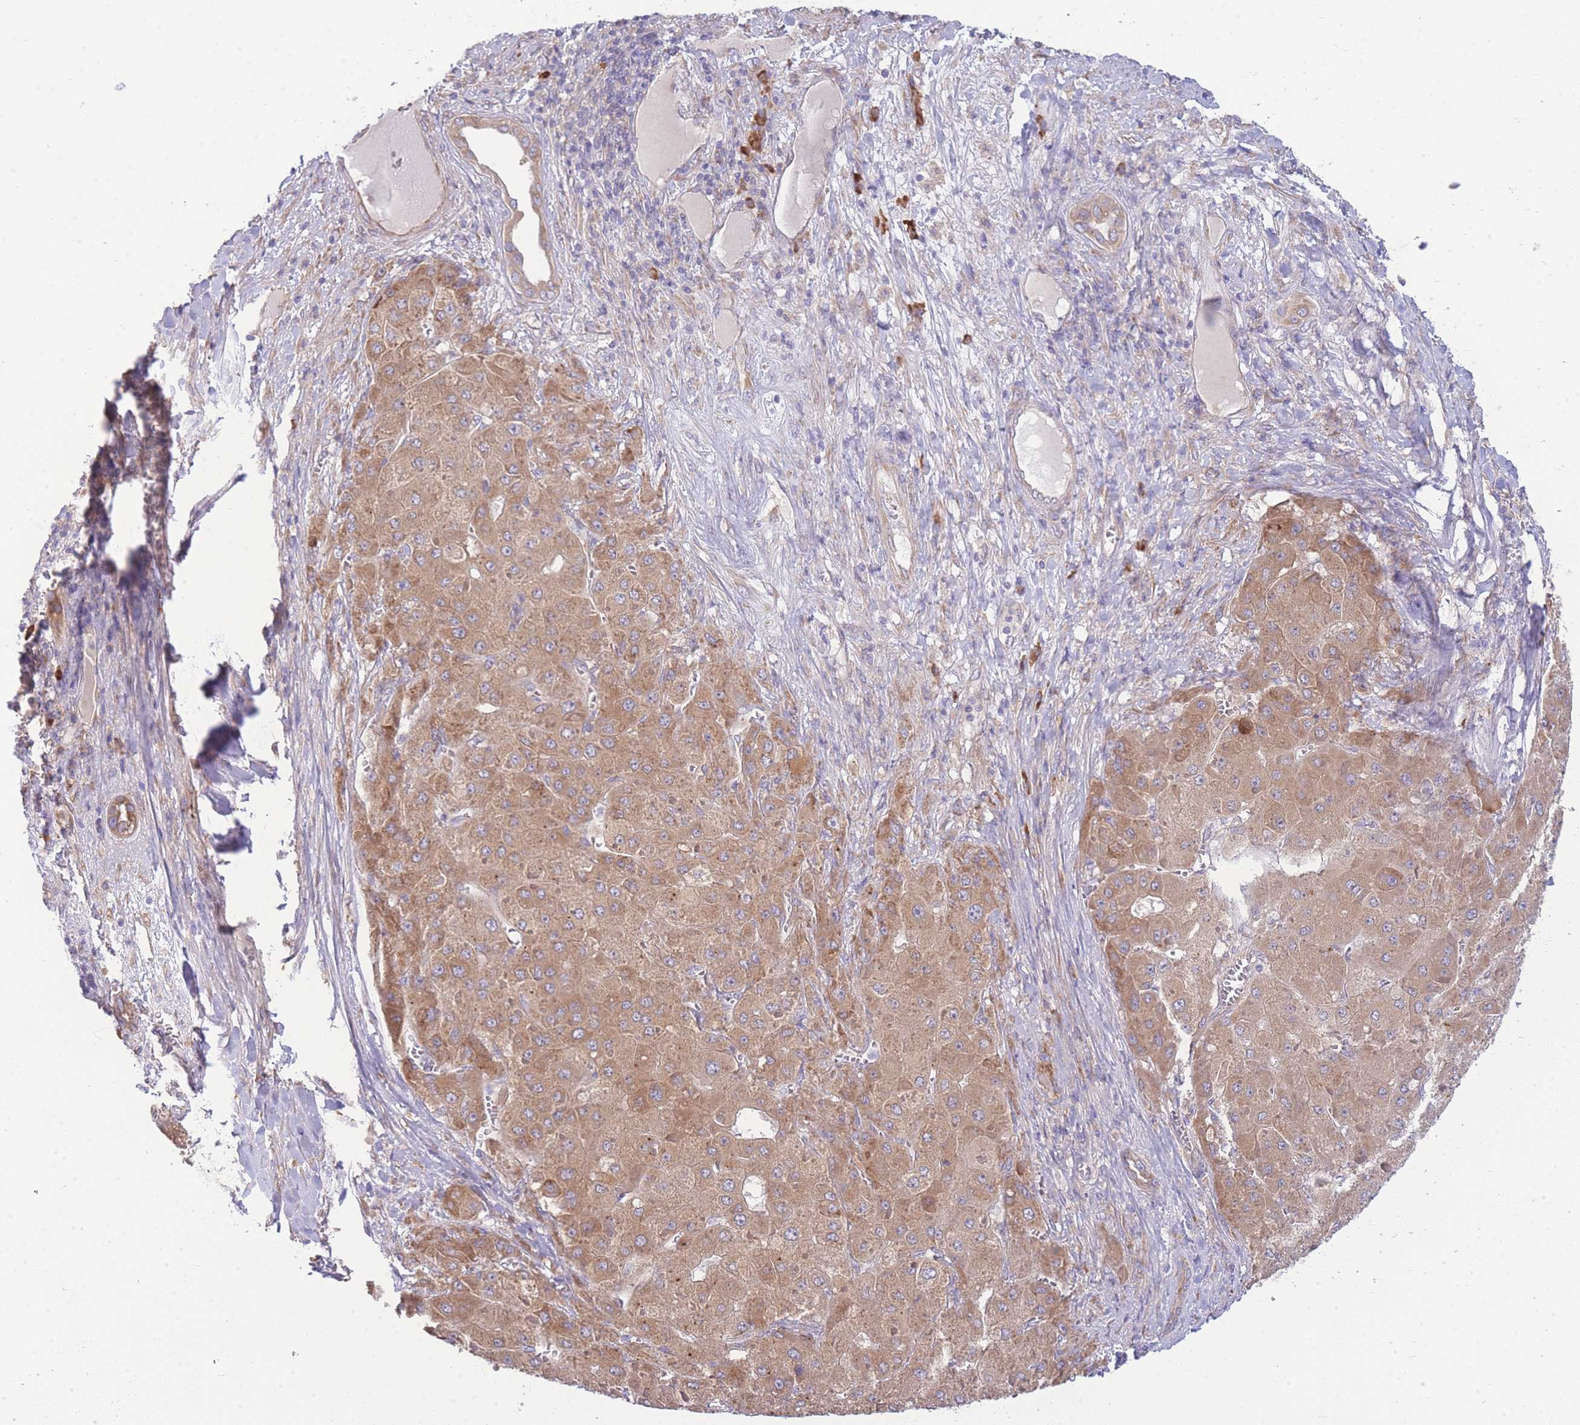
{"staining": {"intensity": "moderate", "quantity": ">75%", "location": "cytoplasmic/membranous"}, "tissue": "liver cancer", "cell_type": "Tumor cells", "image_type": "cancer", "snomed": [{"axis": "morphology", "description": "Carcinoma, Hepatocellular, NOS"}, {"axis": "topography", "description": "Liver"}], "caption": "Immunohistochemical staining of liver cancer shows medium levels of moderate cytoplasmic/membranous protein staining in approximately >75% of tumor cells. The staining is performed using DAB brown chromogen to label protein expression. The nuclei are counter-stained blue using hematoxylin.", "gene": "BEX1", "patient": {"sex": "female", "age": 73}}